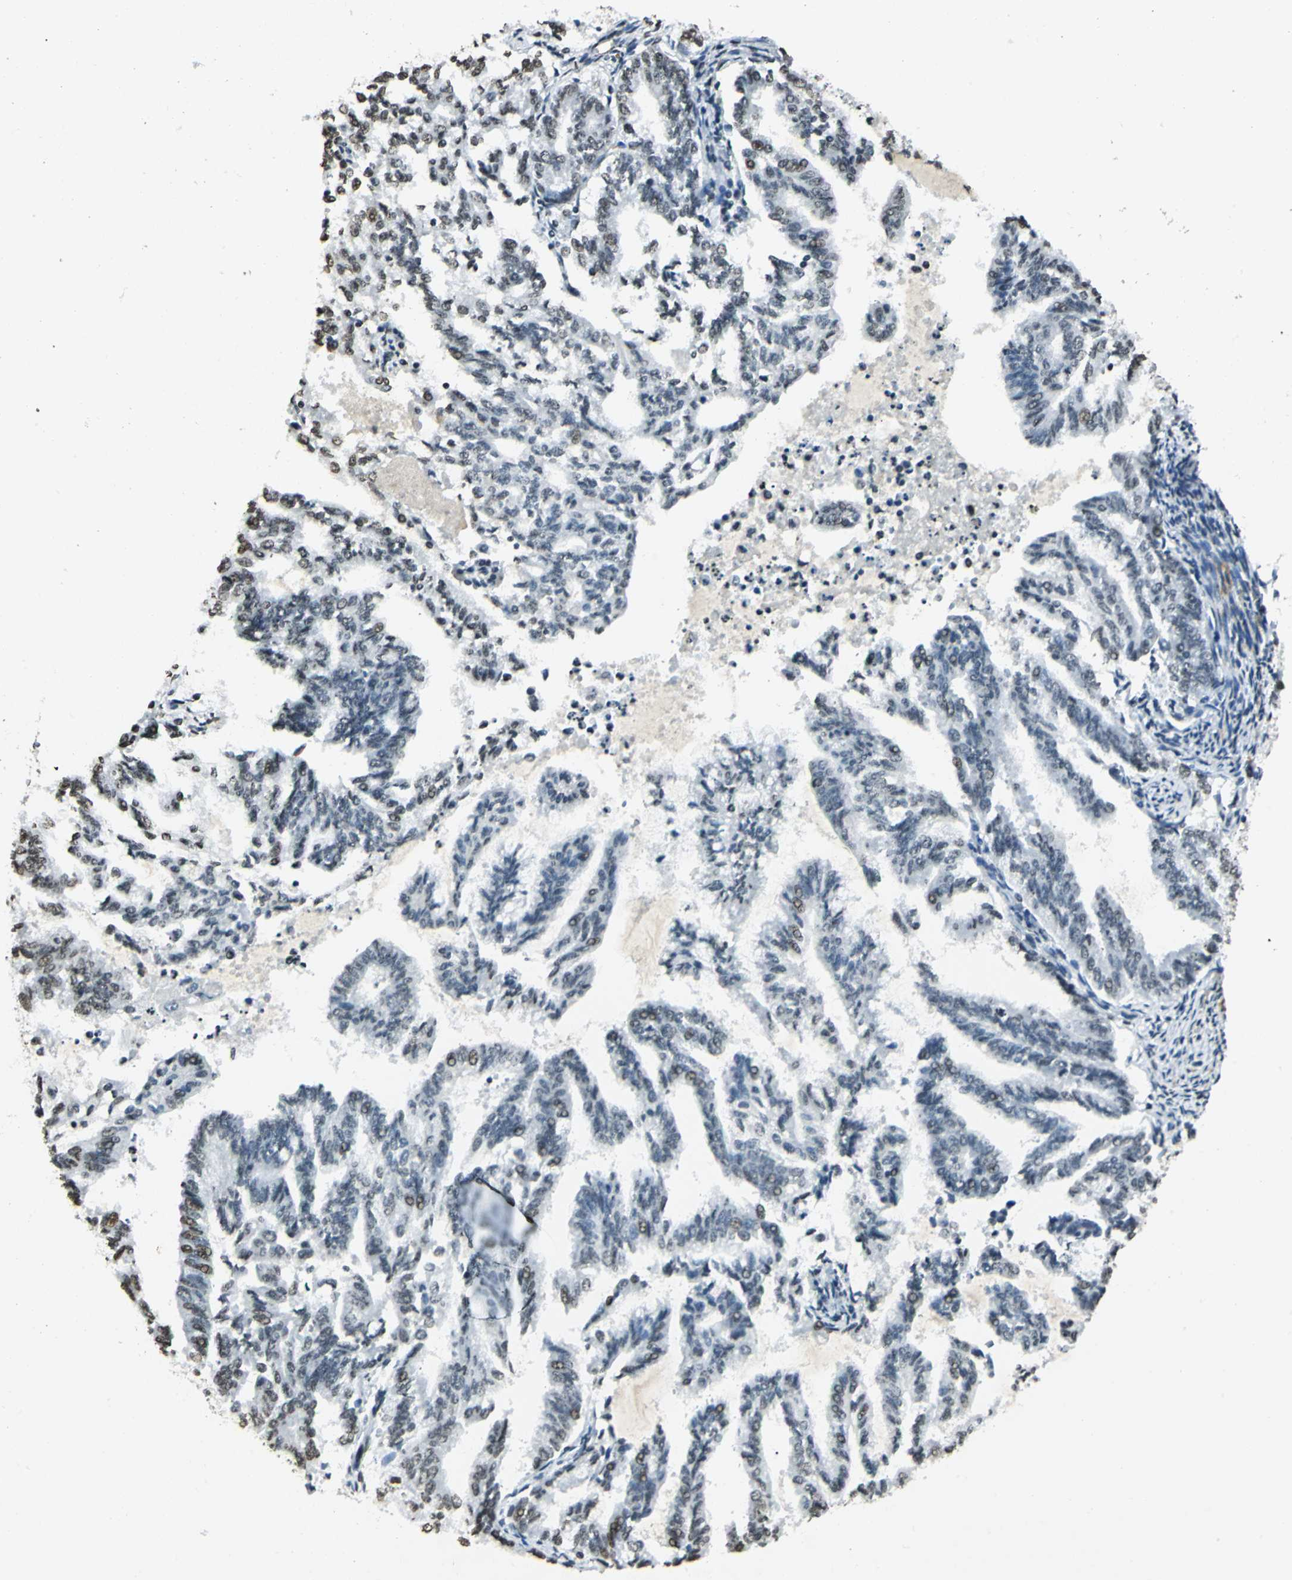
{"staining": {"intensity": "weak", "quantity": "<25%", "location": "nuclear"}, "tissue": "endometrial cancer", "cell_type": "Tumor cells", "image_type": "cancer", "snomed": [{"axis": "morphology", "description": "Adenocarcinoma, NOS"}, {"axis": "topography", "description": "Endometrium"}], "caption": "IHC photomicrograph of endometrial cancer stained for a protein (brown), which reveals no positivity in tumor cells. (DAB IHC with hematoxylin counter stain).", "gene": "MCM4", "patient": {"sex": "female", "age": 79}}